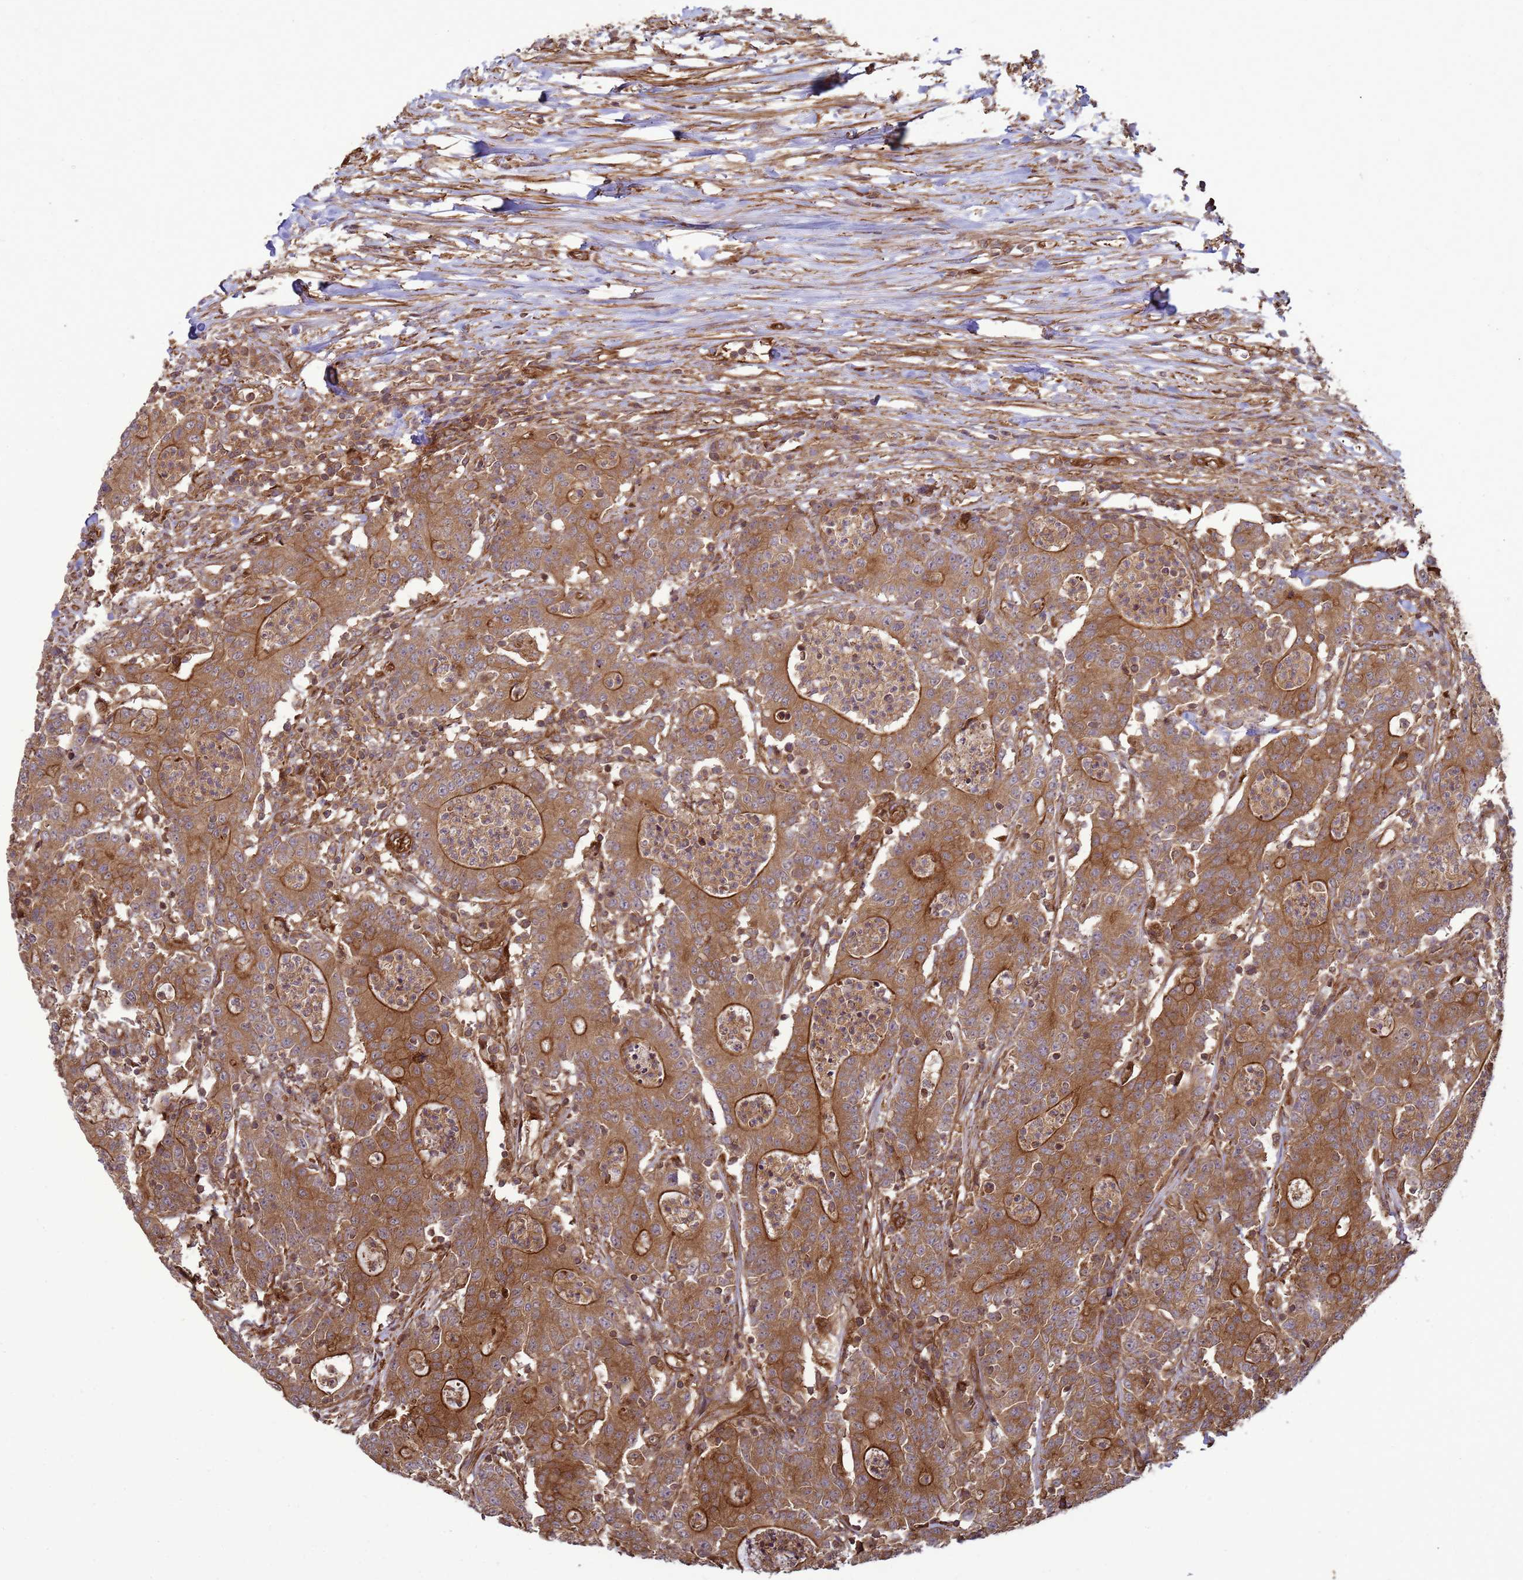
{"staining": {"intensity": "moderate", "quantity": ">75%", "location": "cytoplasmic/membranous"}, "tissue": "colorectal cancer", "cell_type": "Tumor cells", "image_type": "cancer", "snomed": [{"axis": "morphology", "description": "Adenocarcinoma, NOS"}, {"axis": "topography", "description": "Colon"}], "caption": "High-magnification brightfield microscopy of adenocarcinoma (colorectal) stained with DAB (brown) and counterstained with hematoxylin (blue). tumor cells exhibit moderate cytoplasmic/membranous staining is seen in approximately>75% of cells. Nuclei are stained in blue.", "gene": "CNOT1", "patient": {"sex": "male", "age": 83}}